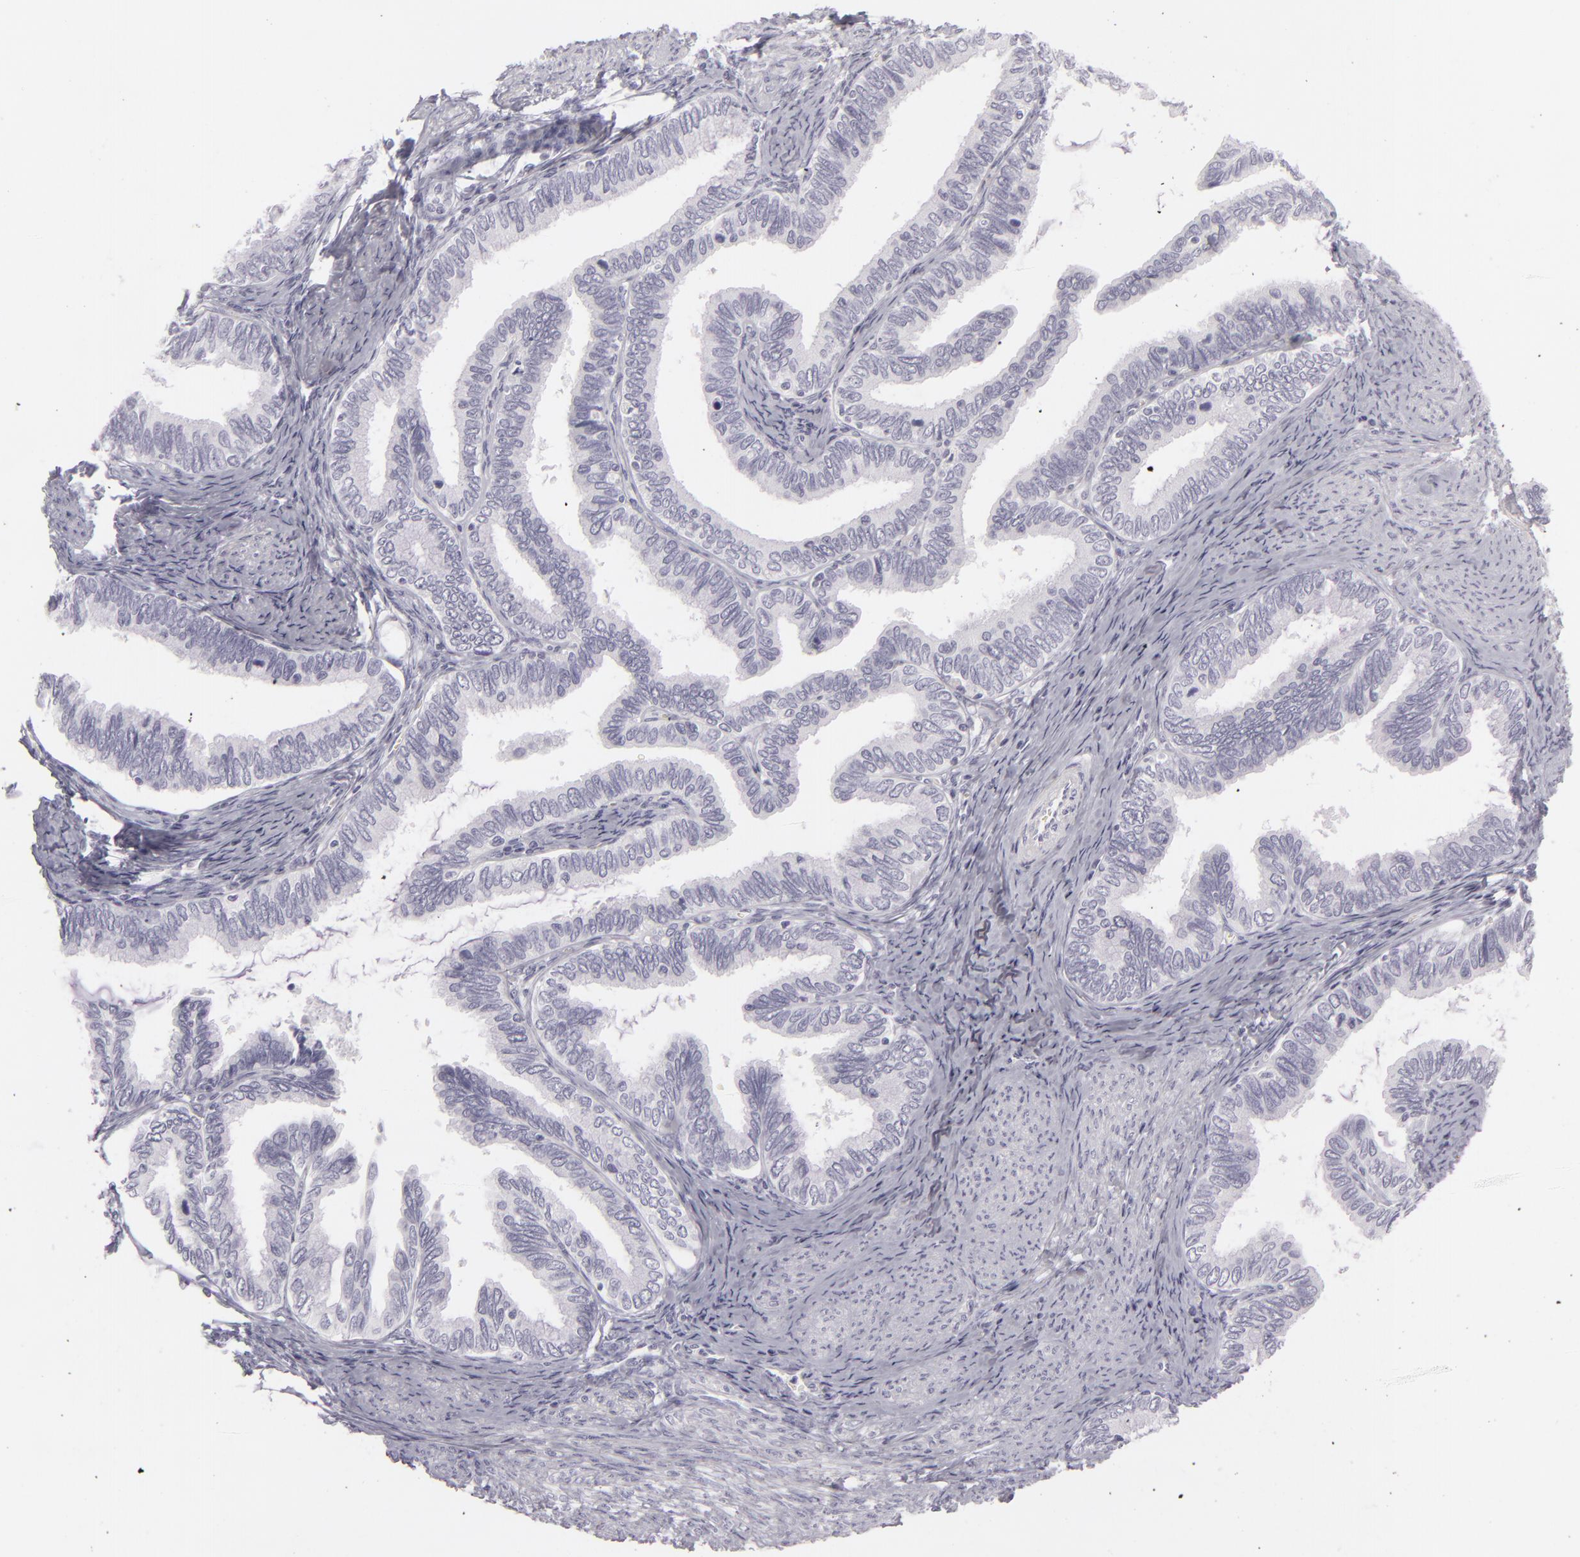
{"staining": {"intensity": "negative", "quantity": "none", "location": "none"}, "tissue": "cervical cancer", "cell_type": "Tumor cells", "image_type": "cancer", "snomed": [{"axis": "morphology", "description": "Adenocarcinoma, NOS"}, {"axis": "topography", "description": "Cervix"}], "caption": "Tumor cells show no significant expression in cervical adenocarcinoma.", "gene": "CDX2", "patient": {"sex": "female", "age": 49}}